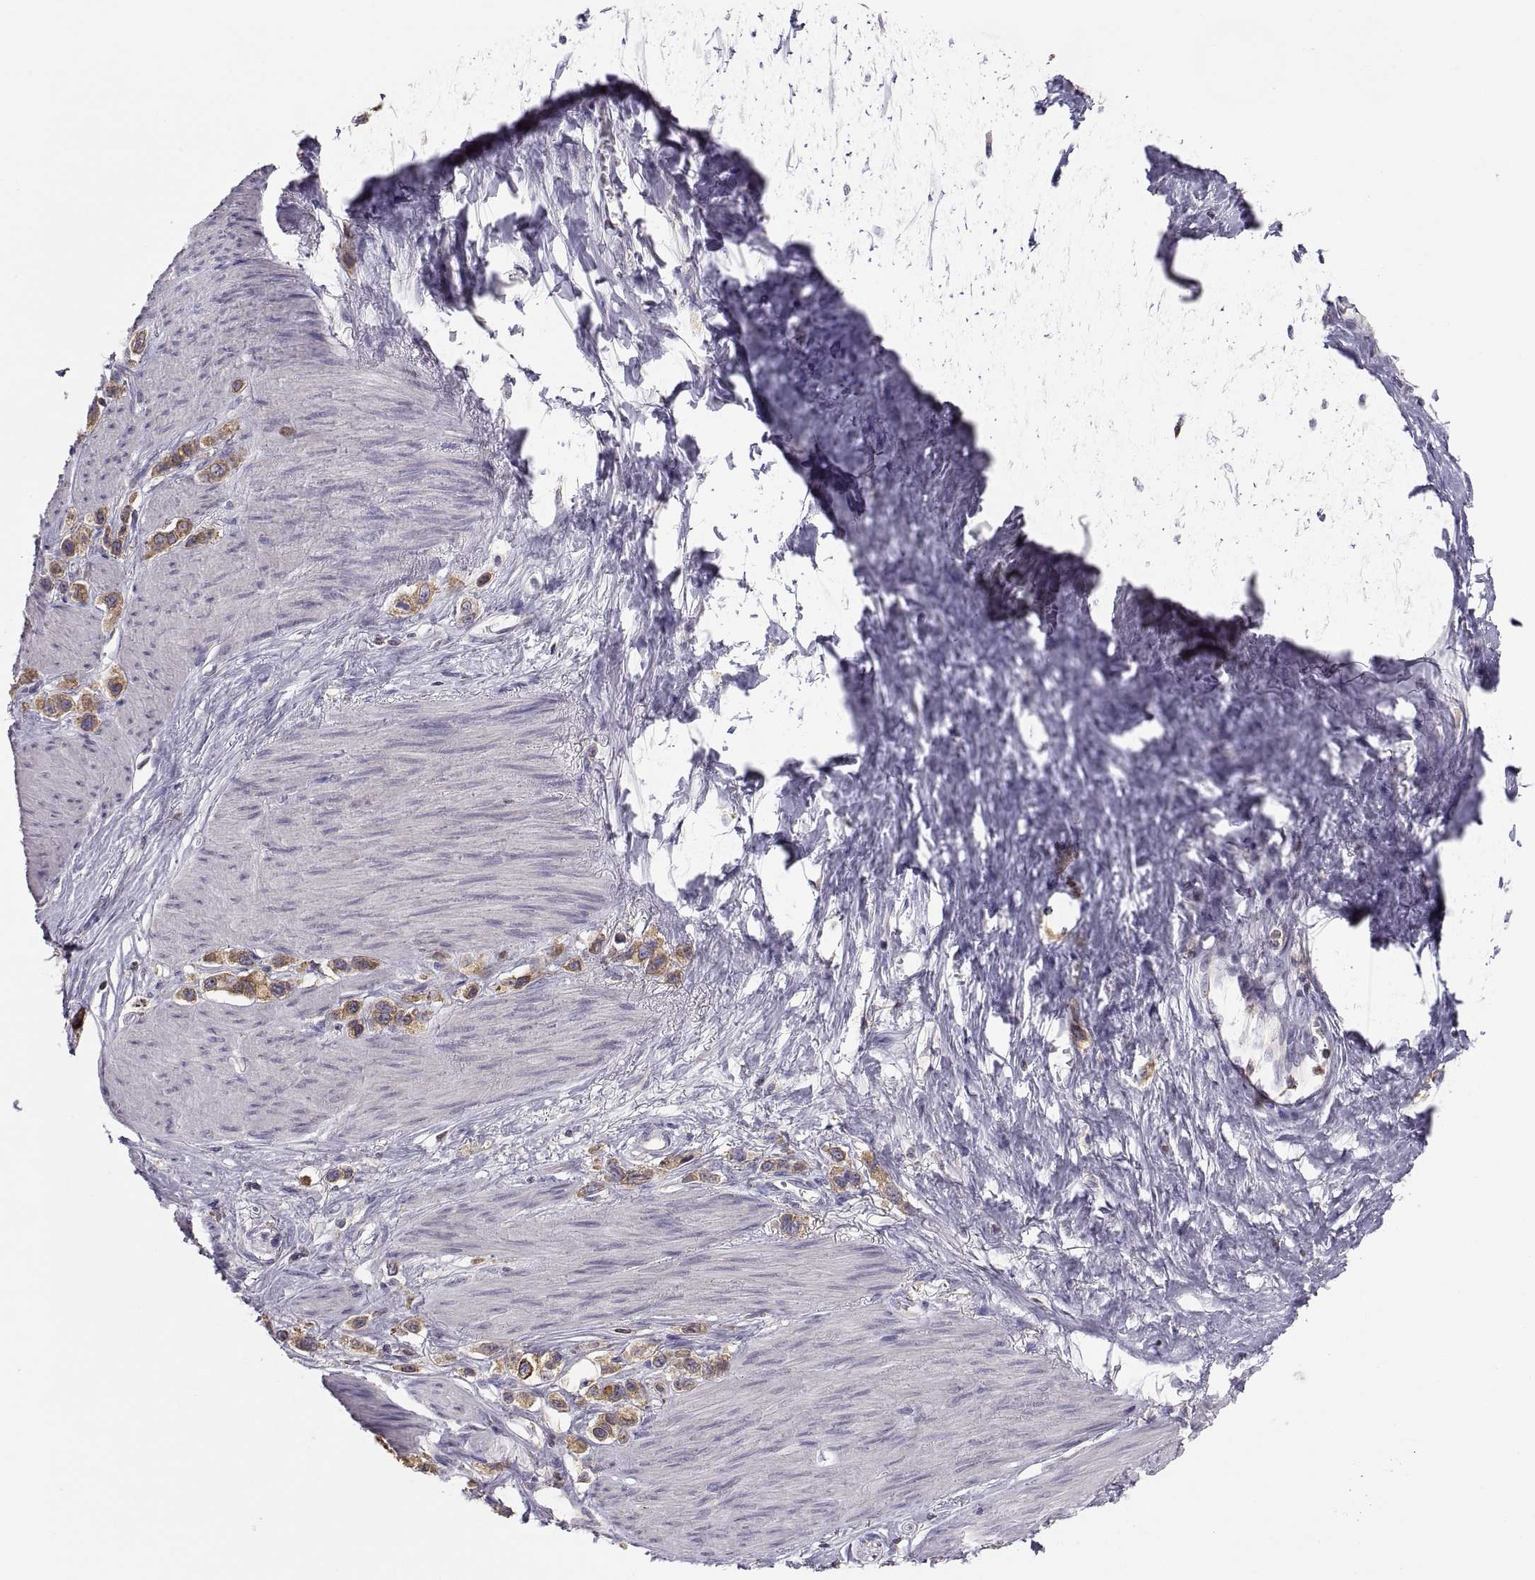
{"staining": {"intensity": "moderate", "quantity": ">75%", "location": "cytoplasmic/membranous"}, "tissue": "stomach cancer", "cell_type": "Tumor cells", "image_type": "cancer", "snomed": [{"axis": "morphology", "description": "Normal tissue, NOS"}, {"axis": "morphology", "description": "Adenocarcinoma, NOS"}, {"axis": "morphology", "description": "Adenocarcinoma, High grade"}, {"axis": "topography", "description": "Stomach, upper"}, {"axis": "topography", "description": "Stomach"}], "caption": "High-magnification brightfield microscopy of adenocarcinoma (stomach) stained with DAB (3,3'-diaminobenzidine) (brown) and counterstained with hematoxylin (blue). tumor cells exhibit moderate cytoplasmic/membranous staining is present in about>75% of cells.", "gene": "ERO1A", "patient": {"sex": "female", "age": 65}}